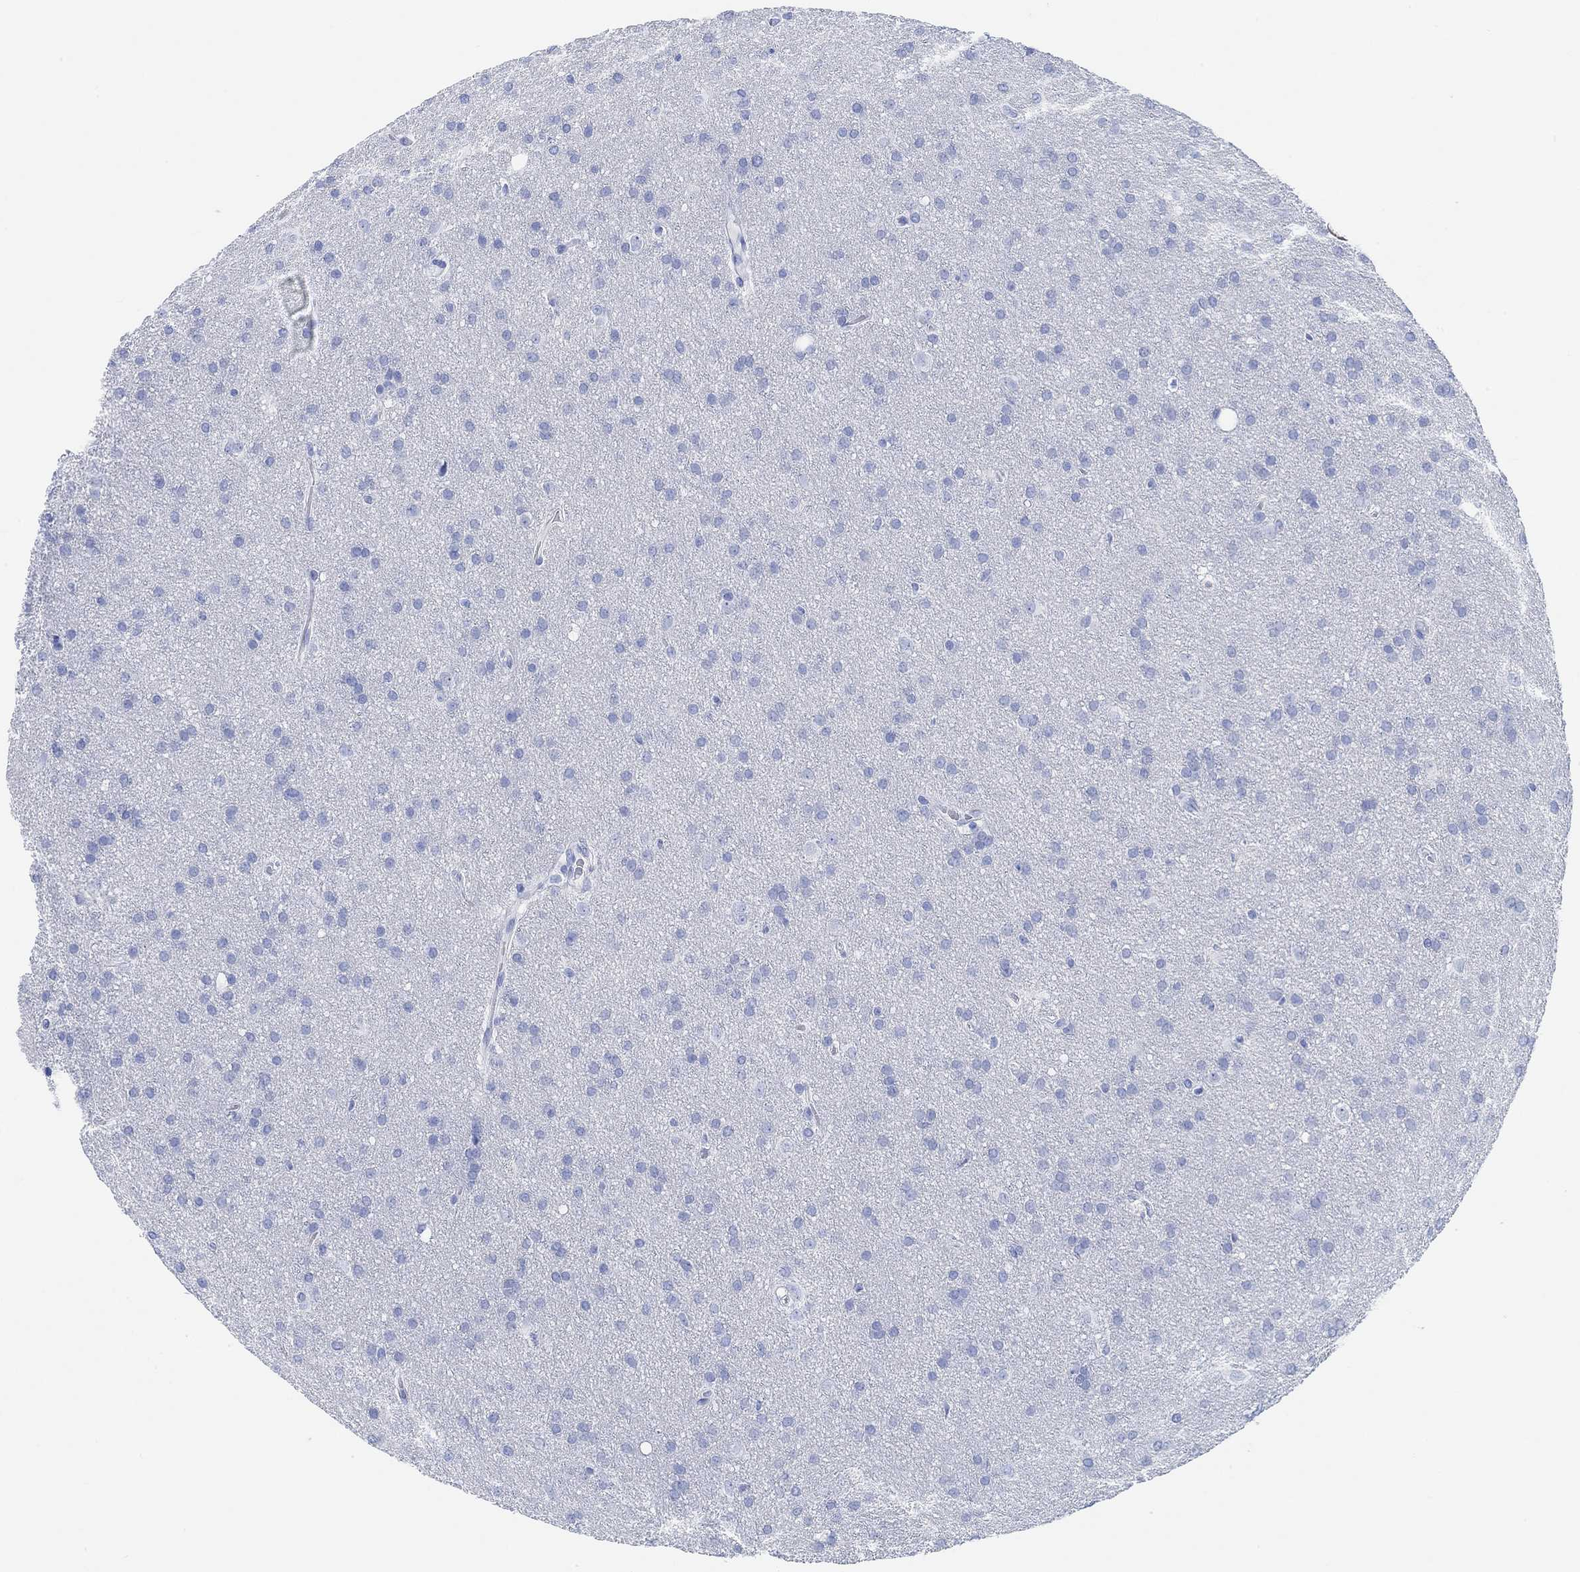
{"staining": {"intensity": "negative", "quantity": "none", "location": "none"}, "tissue": "glioma", "cell_type": "Tumor cells", "image_type": "cancer", "snomed": [{"axis": "morphology", "description": "Glioma, malignant, Low grade"}, {"axis": "topography", "description": "Brain"}], "caption": "This is a histopathology image of immunohistochemistry staining of low-grade glioma (malignant), which shows no staining in tumor cells.", "gene": "ANKRD33", "patient": {"sex": "female", "age": 32}}